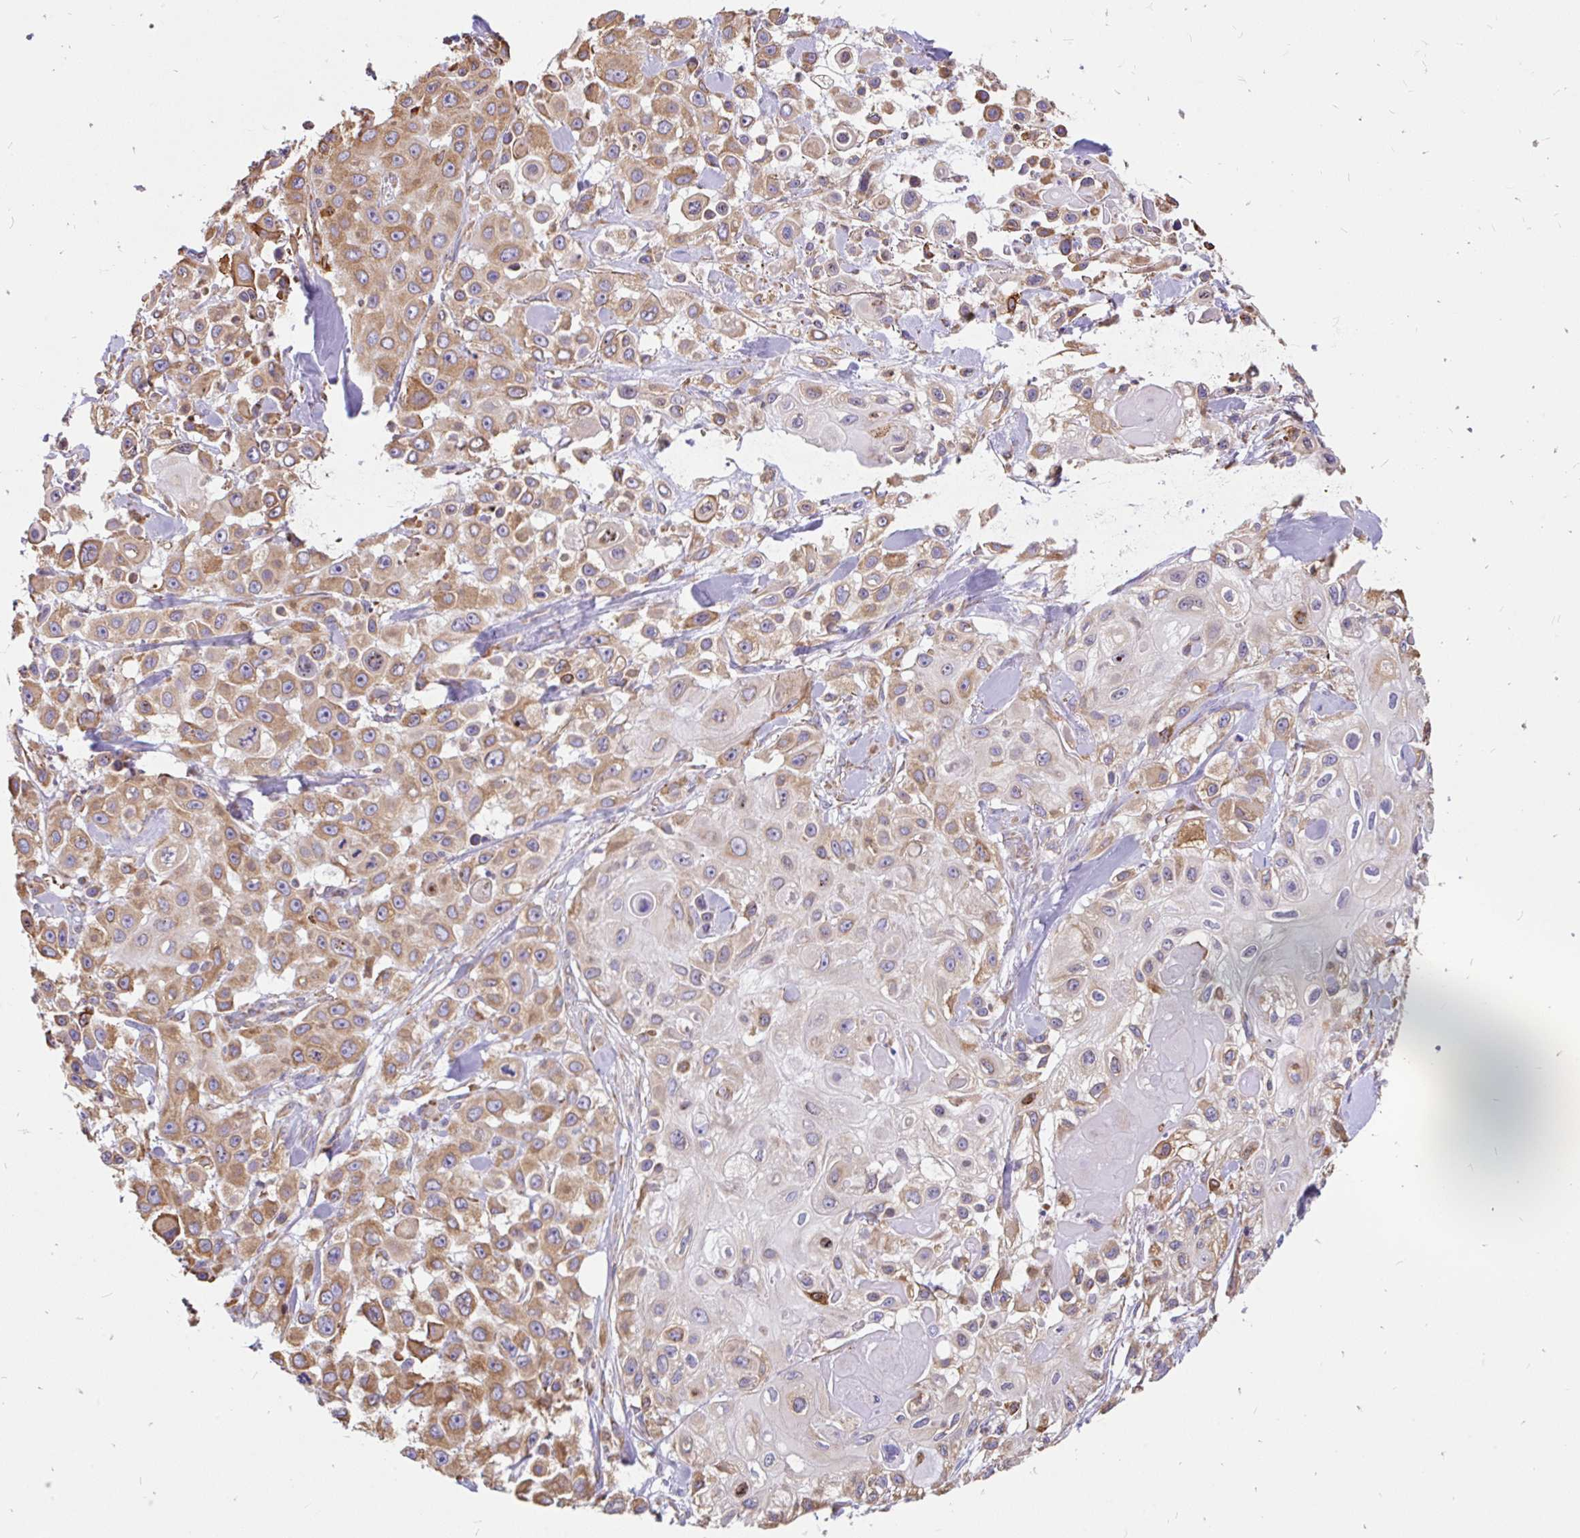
{"staining": {"intensity": "moderate", "quantity": "25%-75%", "location": "cytoplasmic/membranous"}, "tissue": "skin cancer", "cell_type": "Tumor cells", "image_type": "cancer", "snomed": [{"axis": "morphology", "description": "Squamous cell carcinoma, NOS"}, {"axis": "topography", "description": "Skin"}], "caption": "This photomicrograph demonstrates skin cancer (squamous cell carcinoma) stained with IHC to label a protein in brown. The cytoplasmic/membranous of tumor cells show moderate positivity for the protein. Nuclei are counter-stained blue.", "gene": "EML5", "patient": {"sex": "male", "age": 63}}